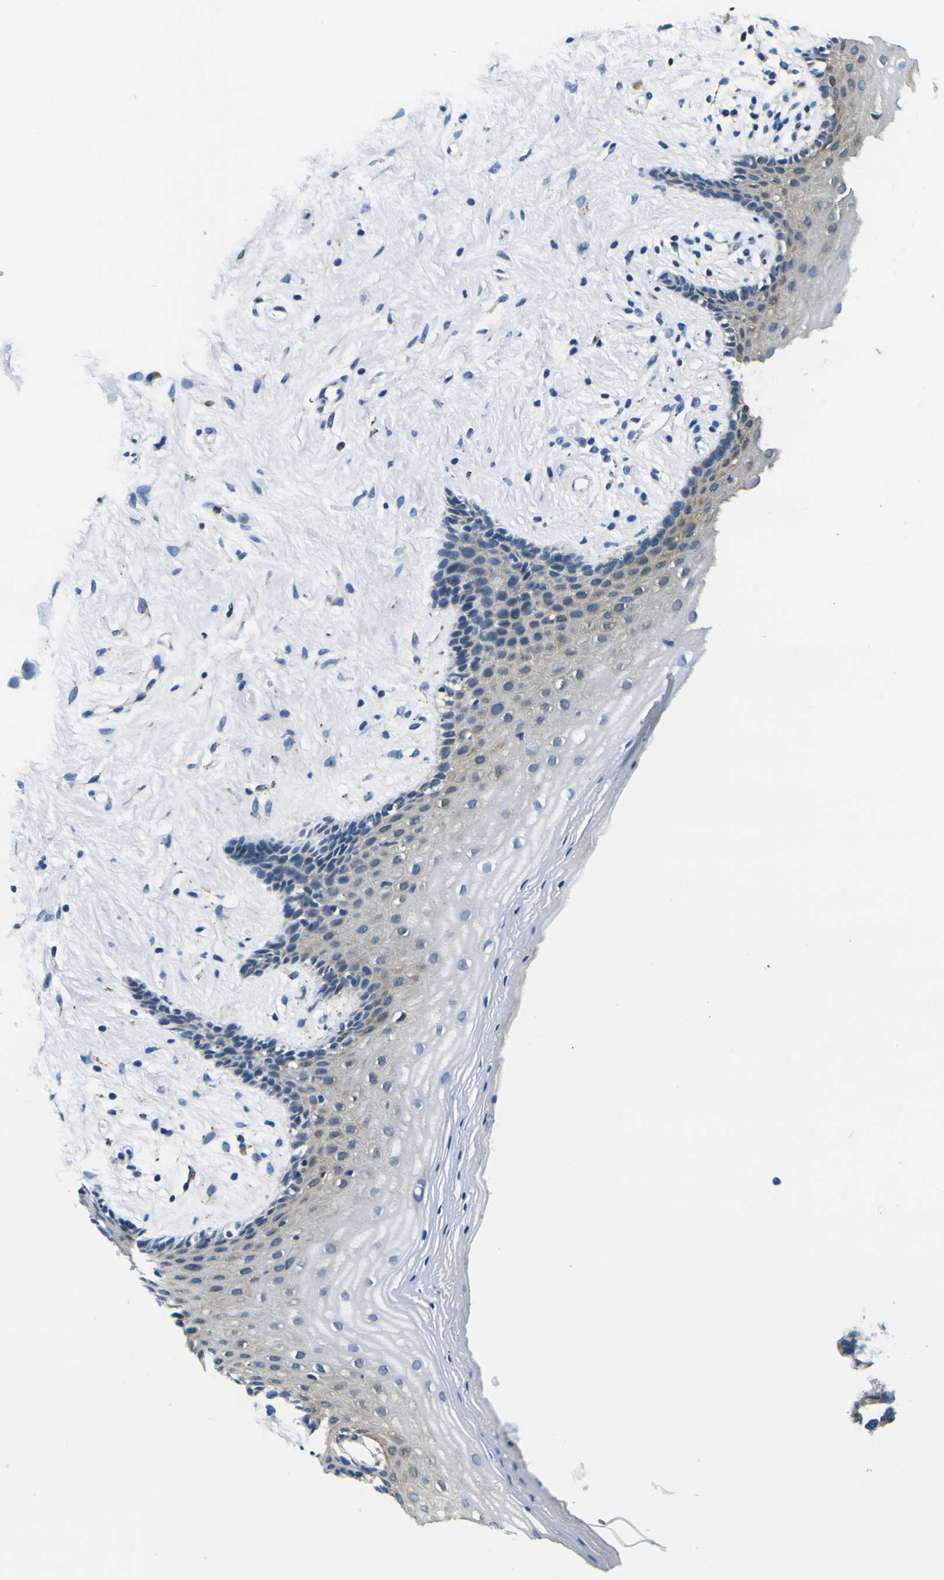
{"staining": {"intensity": "weak", "quantity": "25%-75%", "location": "cytoplasmic/membranous"}, "tissue": "vagina", "cell_type": "Squamous epithelial cells", "image_type": "normal", "snomed": [{"axis": "morphology", "description": "Normal tissue, NOS"}, {"axis": "topography", "description": "Vagina"}], "caption": "Protein staining by IHC reveals weak cytoplasmic/membranous staining in approximately 25%-75% of squamous epithelial cells in benign vagina.", "gene": "NLRP3", "patient": {"sex": "female", "age": 44}}